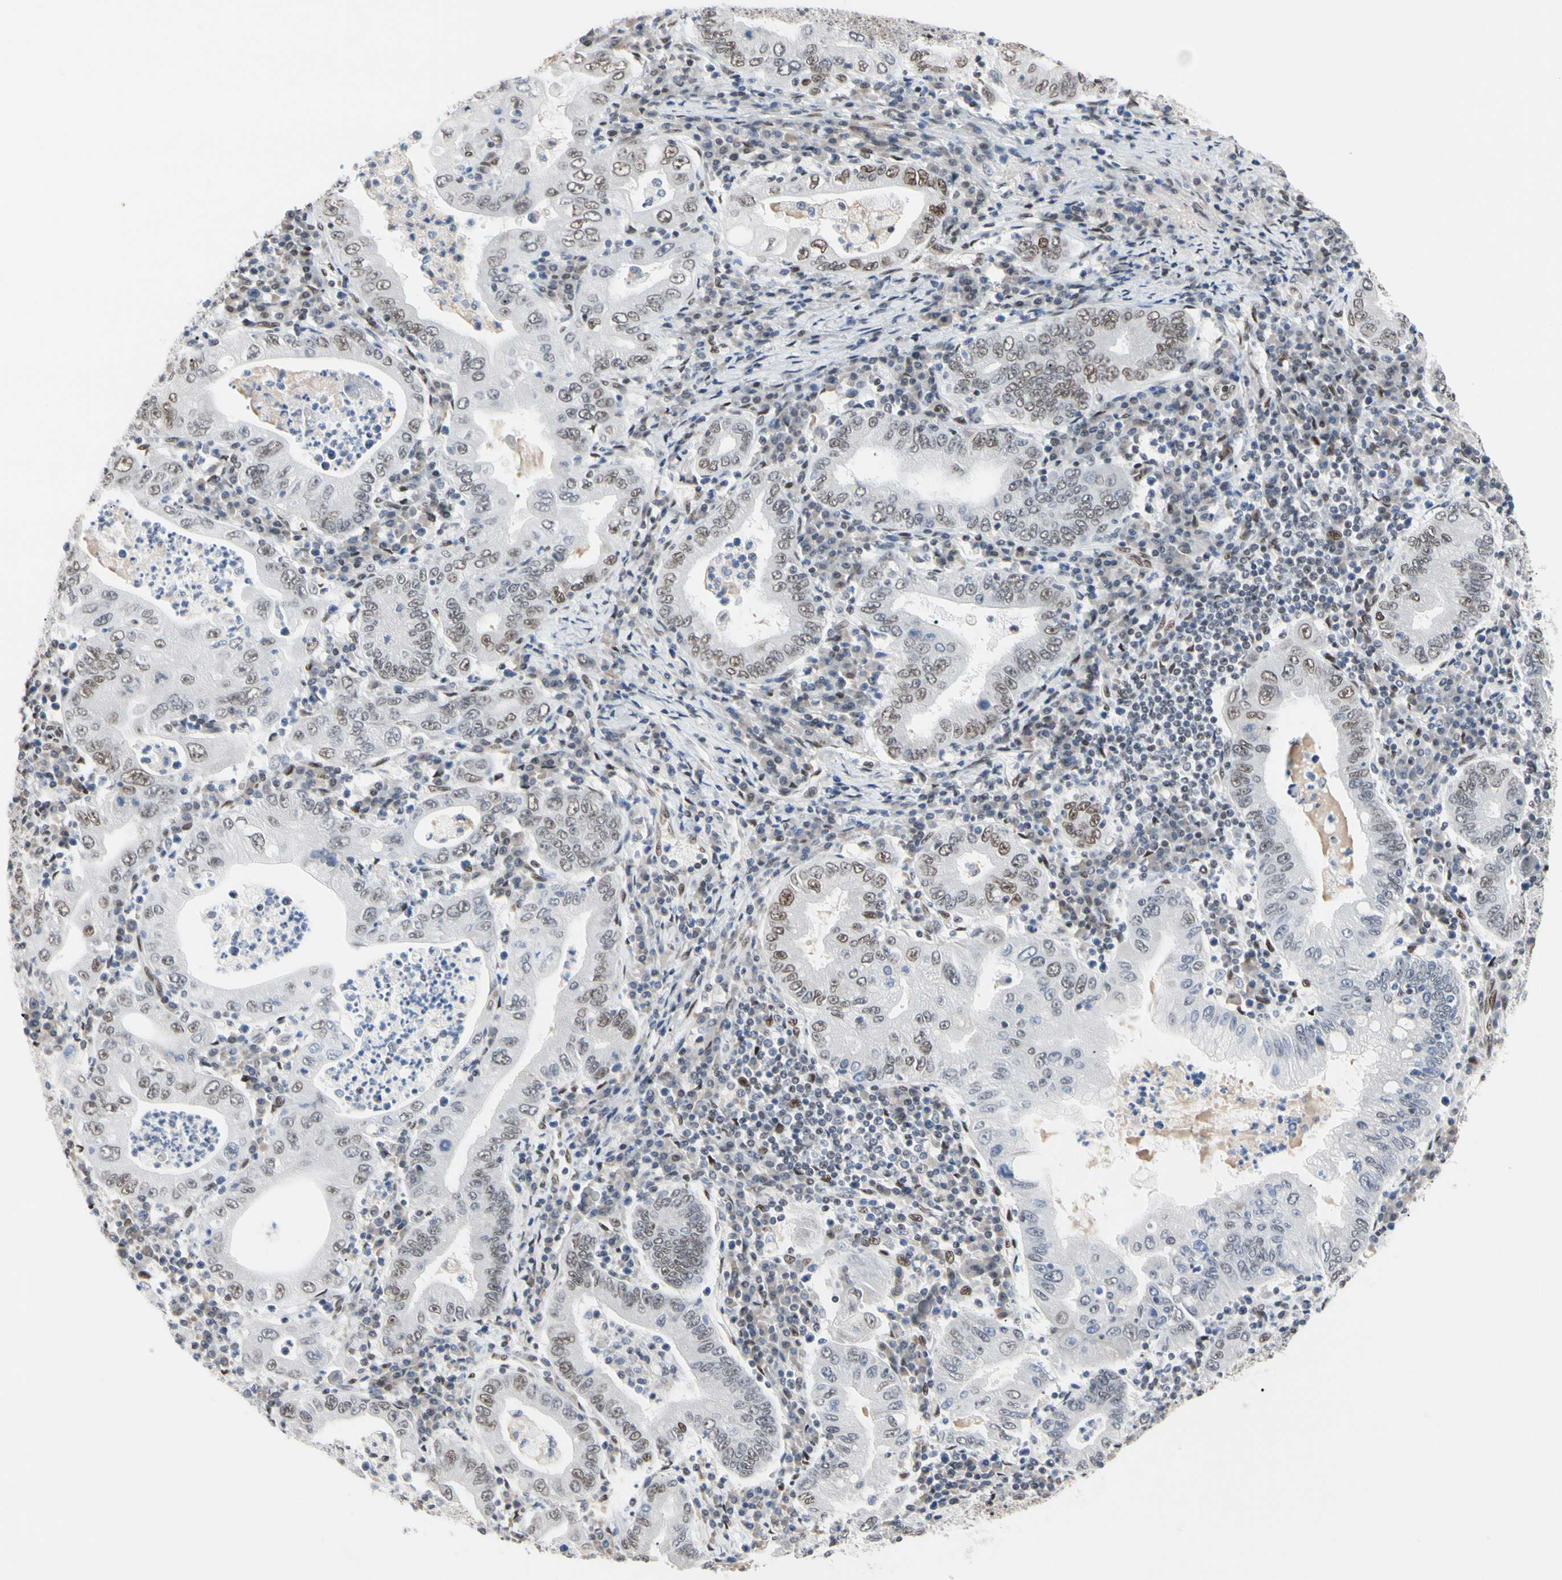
{"staining": {"intensity": "weak", "quantity": "25%-75%", "location": "nuclear"}, "tissue": "stomach cancer", "cell_type": "Tumor cells", "image_type": "cancer", "snomed": [{"axis": "morphology", "description": "Normal tissue, NOS"}, {"axis": "morphology", "description": "Adenocarcinoma, NOS"}, {"axis": "topography", "description": "Esophagus"}, {"axis": "topography", "description": "Stomach, upper"}, {"axis": "topography", "description": "Peripheral nerve tissue"}], "caption": "This histopathology image shows IHC staining of human stomach cancer (adenocarcinoma), with low weak nuclear positivity in about 25%-75% of tumor cells.", "gene": "FAM98B", "patient": {"sex": "male", "age": 62}}